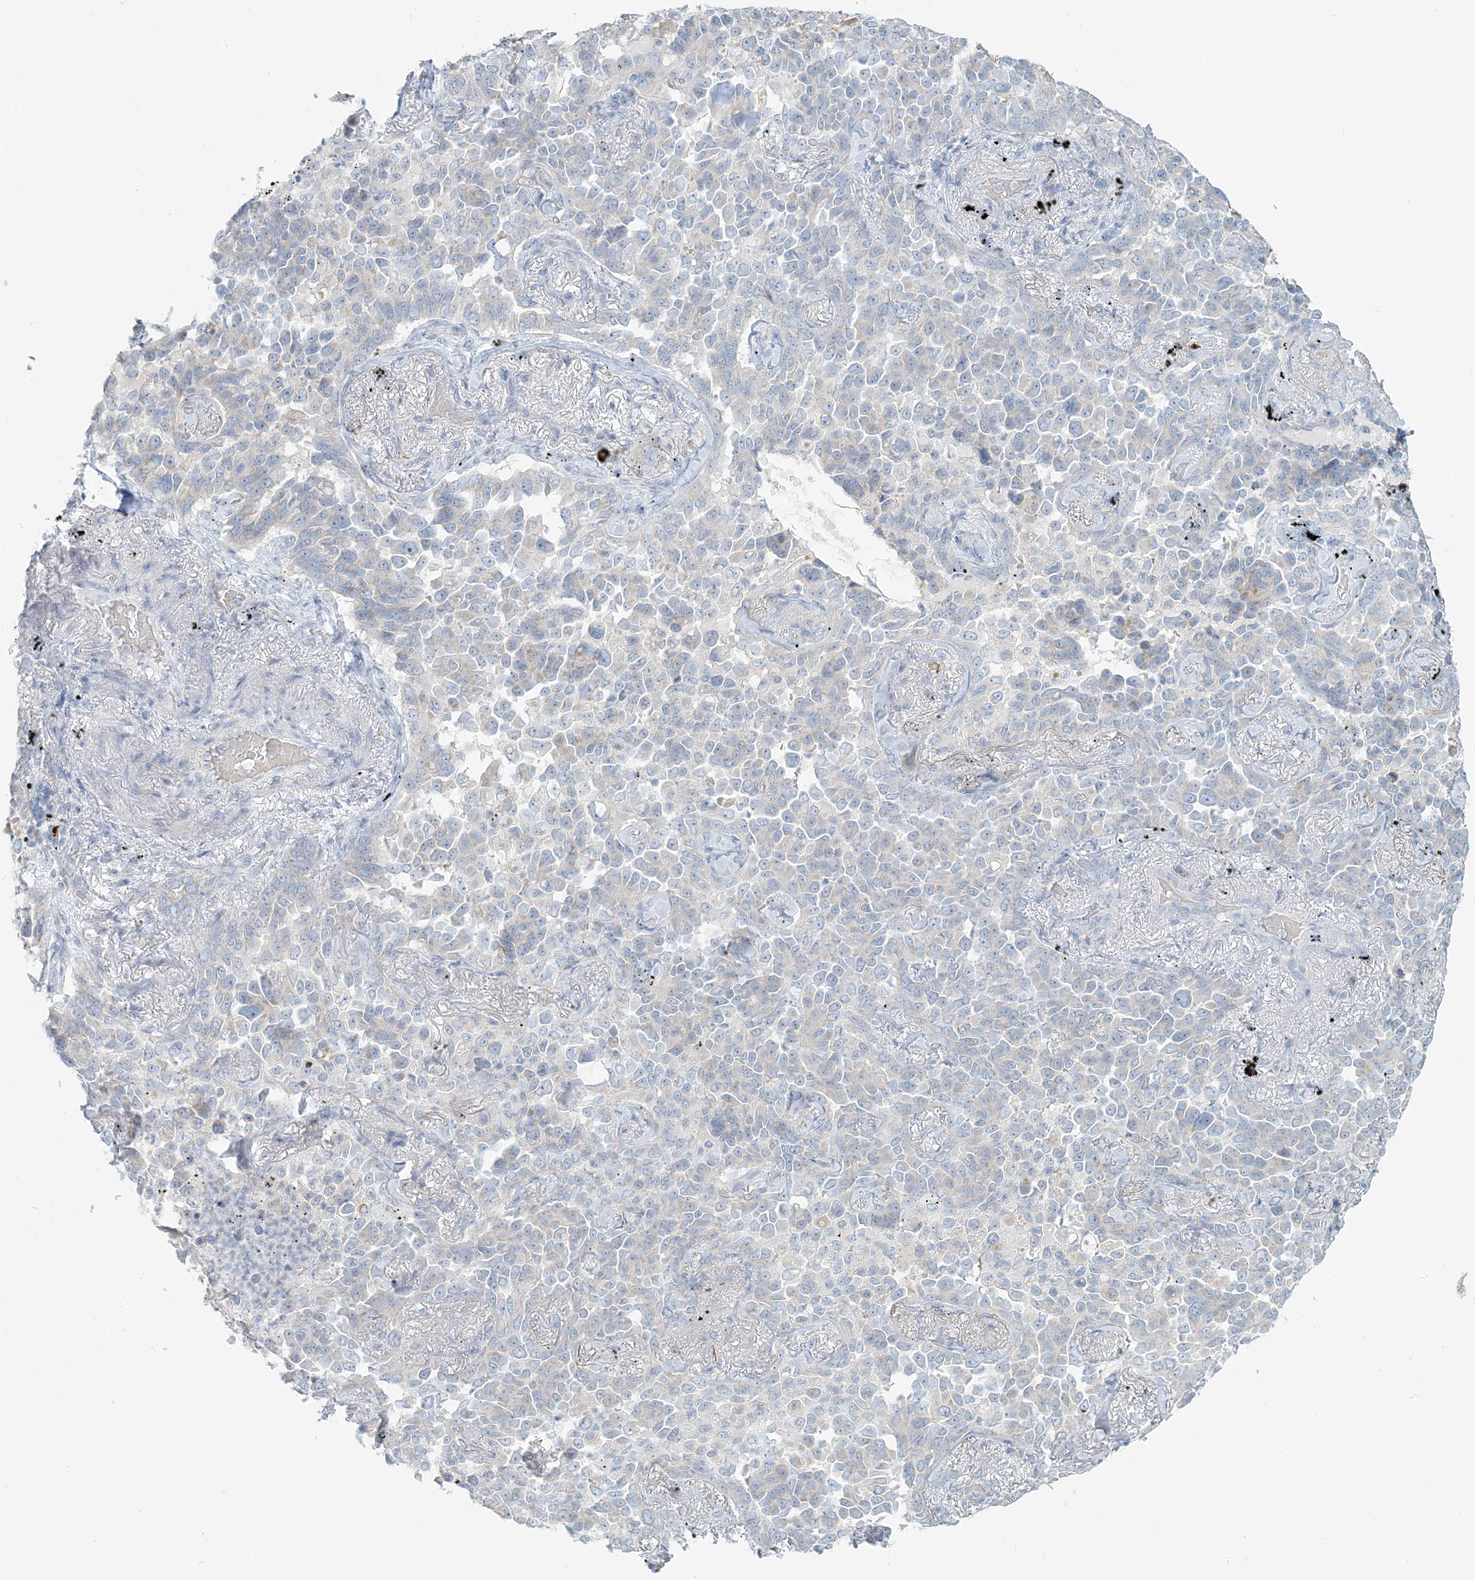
{"staining": {"intensity": "negative", "quantity": "none", "location": "none"}, "tissue": "lung cancer", "cell_type": "Tumor cells", "image_type": "cancer", "snomed": [{"axis": "morphology", "description": "Adenocarcinoma, NOS"}, {"axis": "topography", "description": "Lung"}], "caption": "Image shows no protein staining in tumor cells of lung cancer (adenocarcinoma) tissue. (DAB (3,3'-diaminobenzidine) IHC with hematoxylin counter stain).", "gene": "SCML1", "patient": {"sex": "female", "age": 67}}